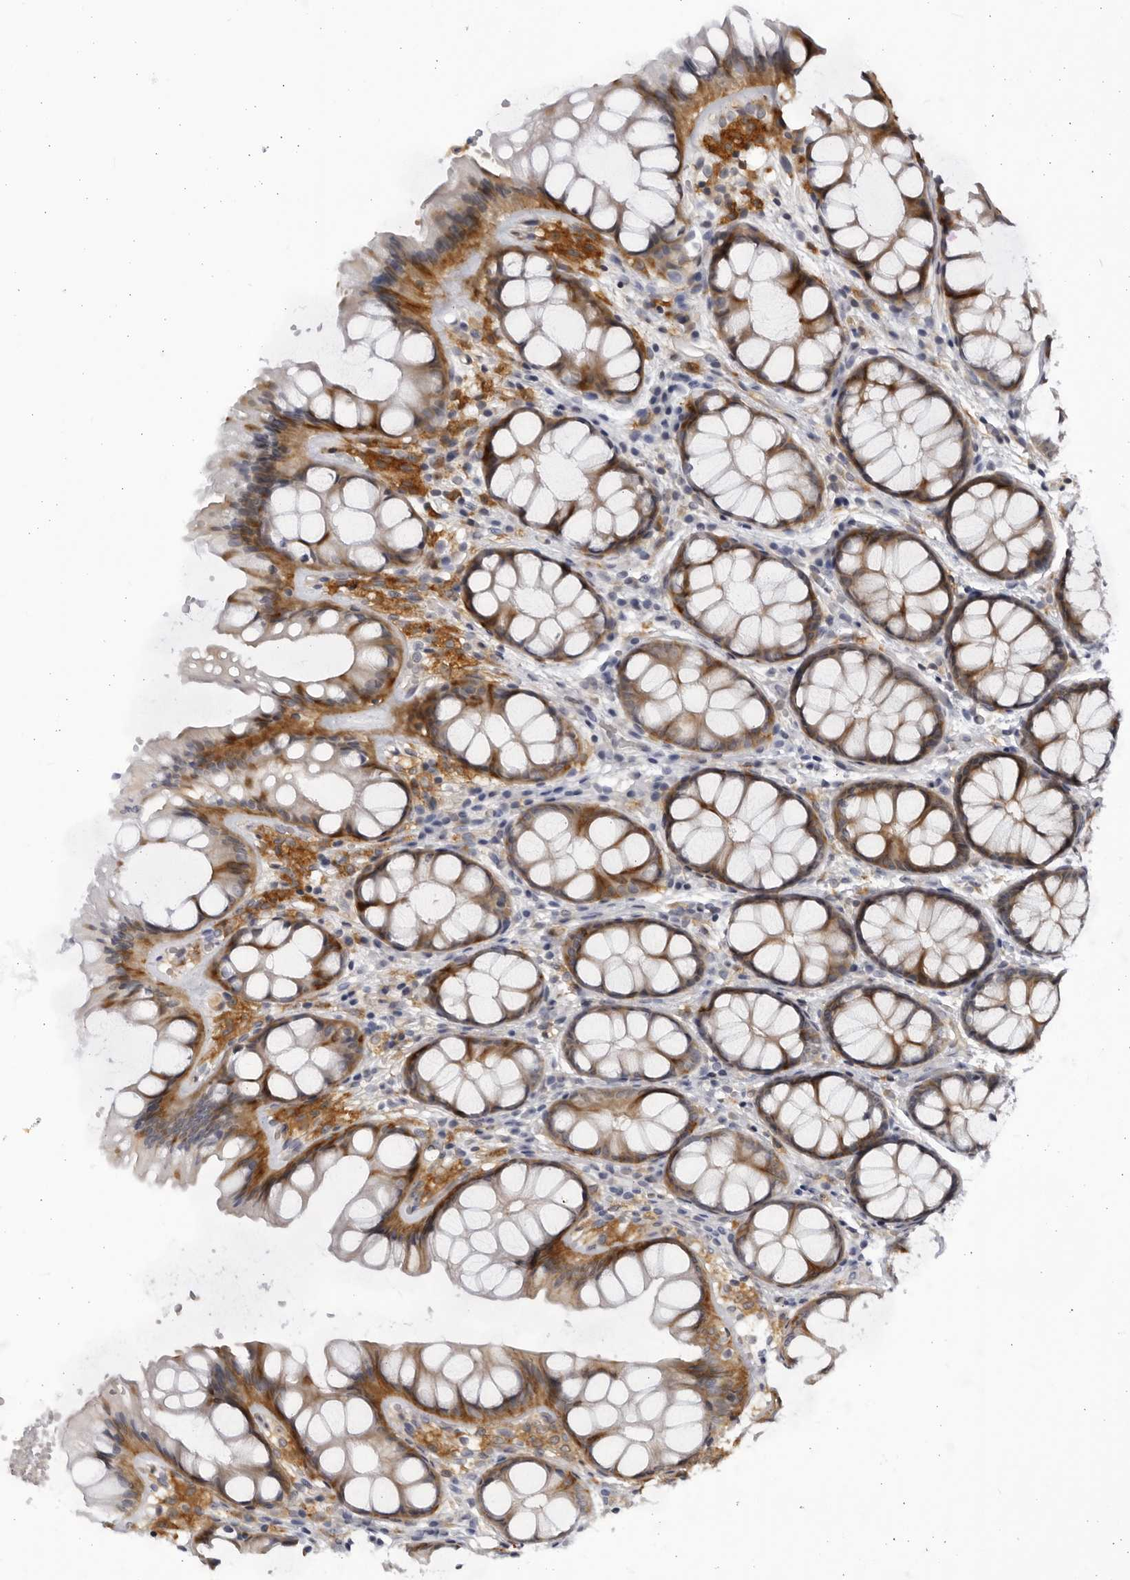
{"staining": {"intensity": "moderate", "quantity": ">75%", "location": "cytoplasmic/membranous"}, "tissue": "colon", "cell_type": "Endothelial cells", "image_type": "normal", "snomed": [{"axis": "morphology", "description": "Normal tissue, NOS"}, {"axis": "topography", "description": "Colon"}], "caption": "Protein expression analysis of normal human colon reveals moderate cytoplasmic/membranous staining in approximately >75% of endothelial cells. Immunohistochemistry (ihc) stains the protein in brown and the nuclei are stained blue.", "gene": "BMP2K", "patient": {"sex": "male", "age": 47}}